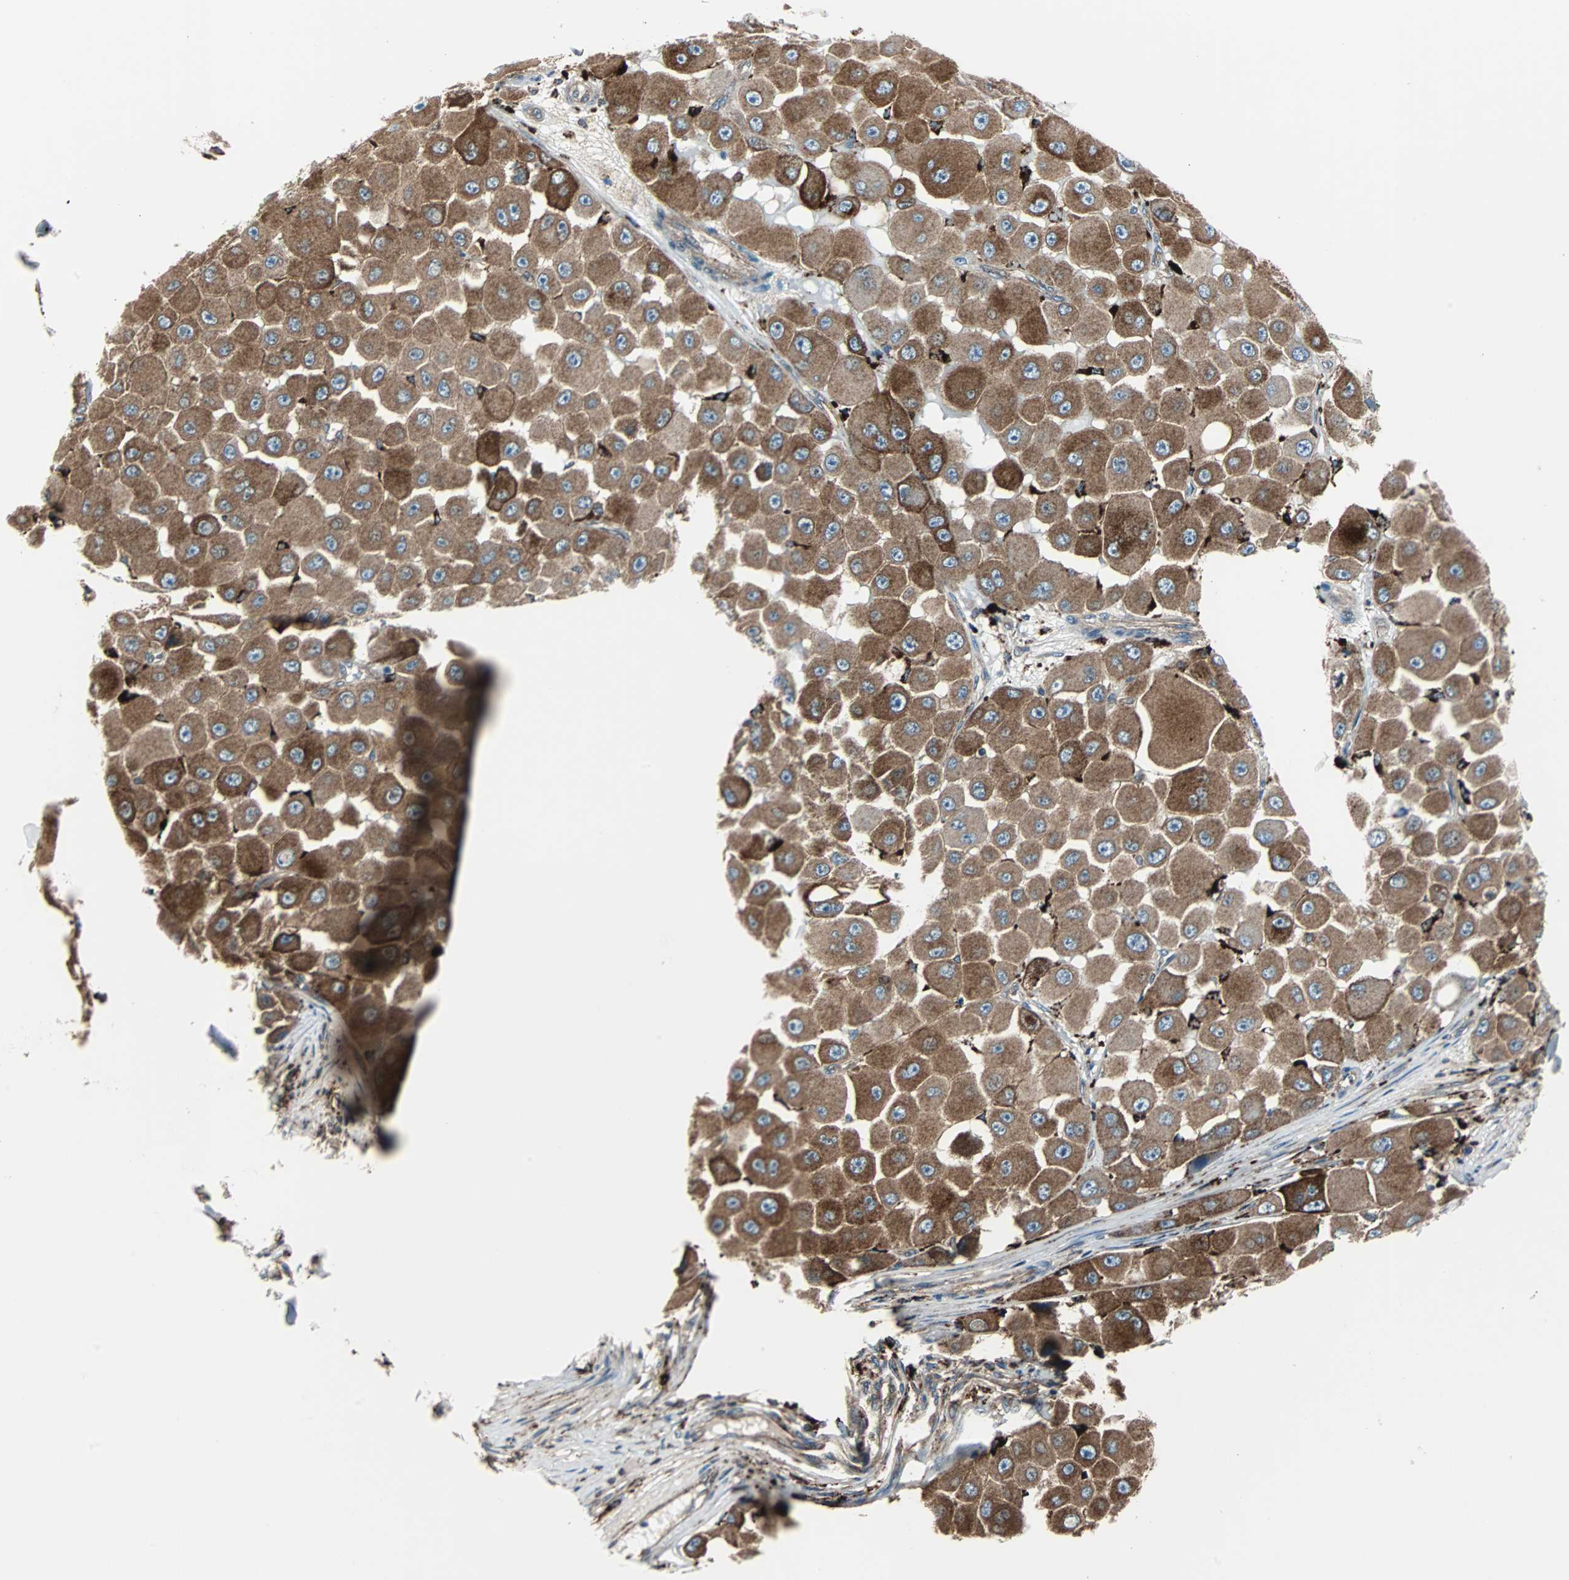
{"staining": {"intensity": "strong", "quantity": ">75%", "location": "cytoplasmic/membranous"}, "tissue": "melanoma", "cell_type": "Tumor cells", "image_type": "cancer", "snomed": [{"axis": "morphology", "description": "Malignant melanoma, NOS"}, {"axis": "topography", "description": "Skin"}], "caption": "Strong cytoplasmic/membranous staining is identified in about >75% of tumor cells in malignant melanoma. Nuclei are stained in blue.", "gene": "RELA", "patient": {"sex": "female", "age": 81}}